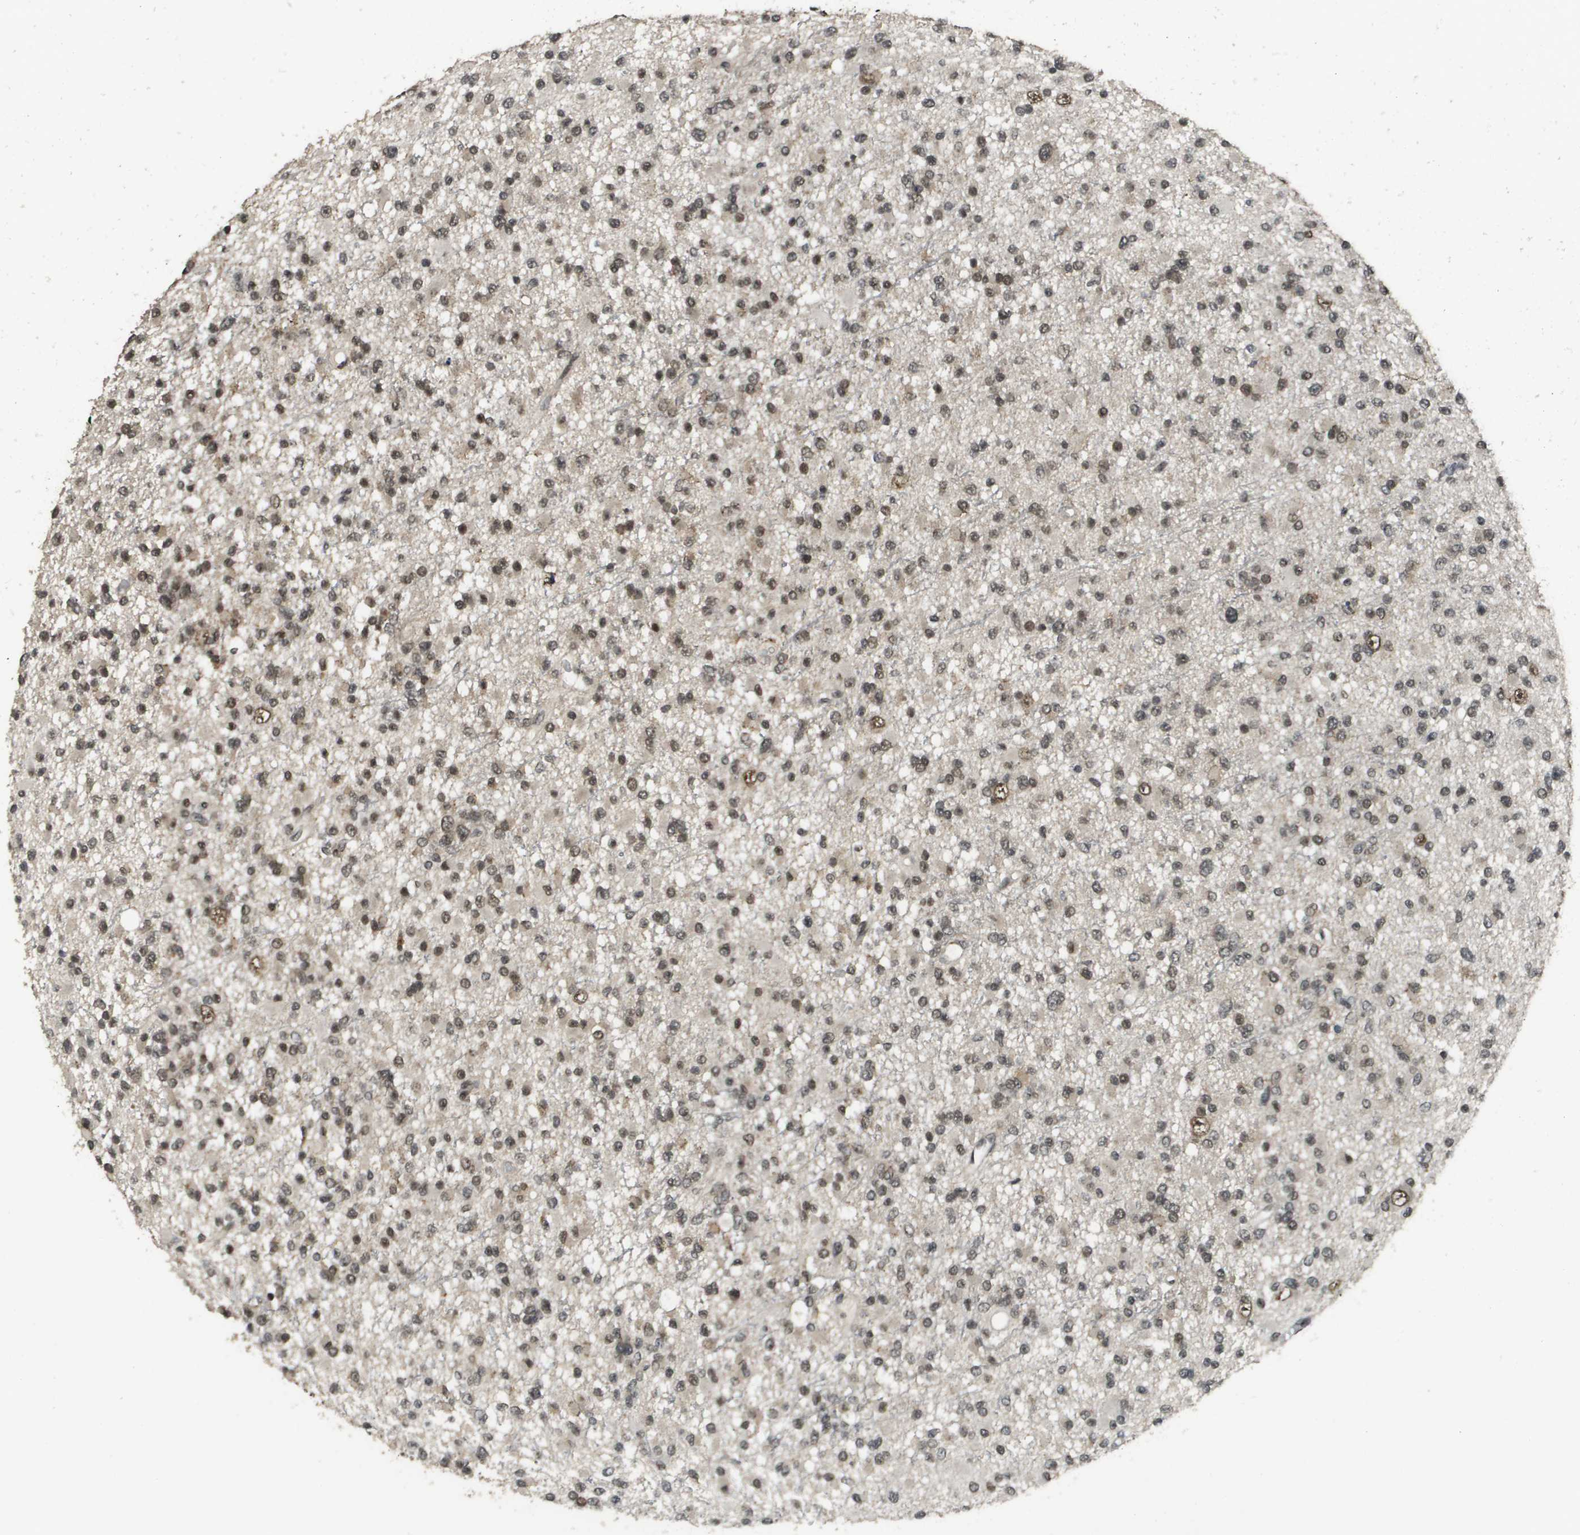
{"staining": {"intensity": "weak", "quantity": ">75%", "location": "nuclear"}, "tissue": "glioma", "cell_type": "Tumor cells", "image_type": "cancer", "snomed": [{"axis": "morphology", "description": "Glioma, malignant, Low grade"}, {"axis": "topography", "description": "Brain"}], "caption": "This photomicrograph shows malignant glioma (low-grade) stained with IHC to label a protein in brown. The nuclear of tumor cells show weak positivity for the protein. Nuclei are counter-stained blue.", "gene": "KAT5", "patient": {"sex": "female", "age": 22}}